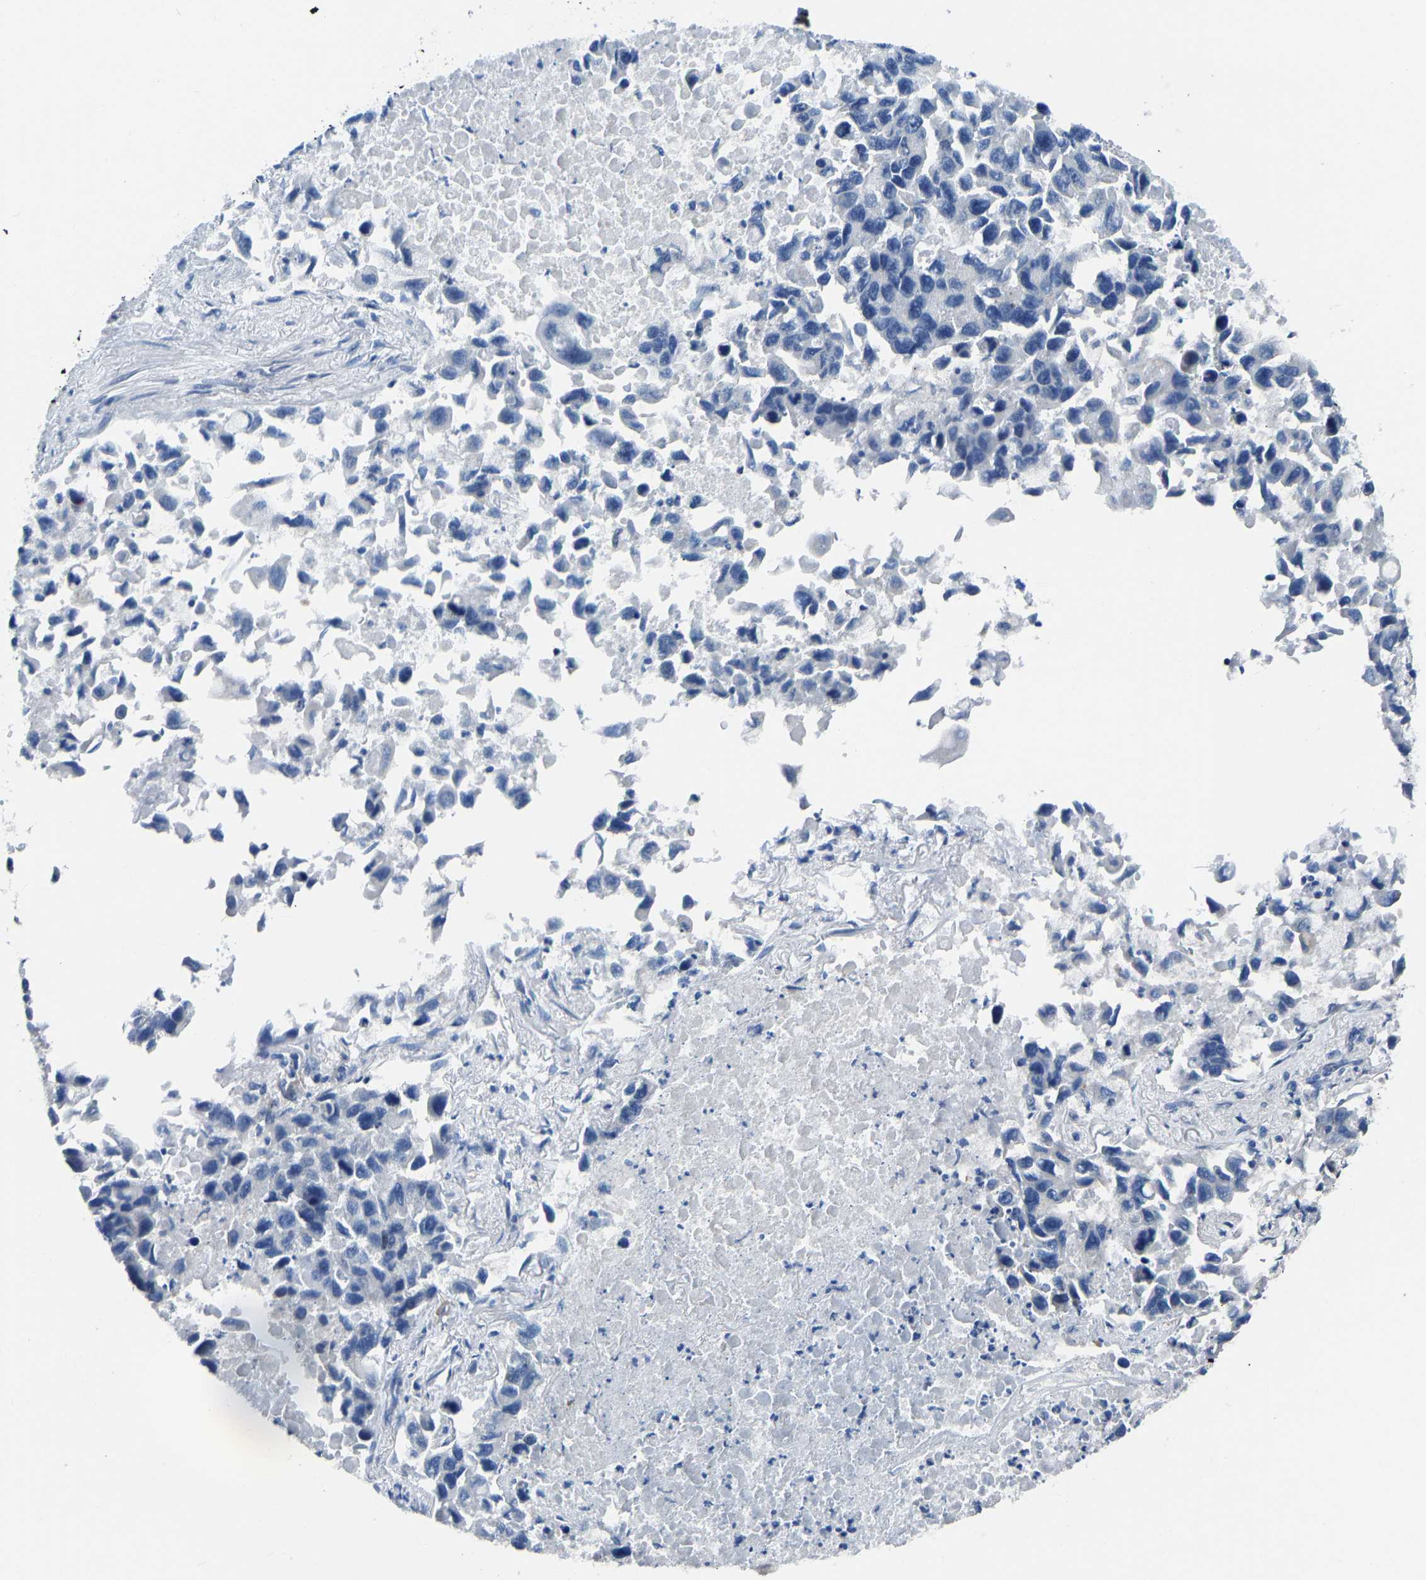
{"staining": {"intensity": "negative", "quantity": "none", "location": "none"}, "tissue": "lung cancer", "cell_type": "Tumor cells", "image_type": "cancer", "snomed": [{"axis": "morphology", "description": "Adenocarcinoma, NOS"}, {"axis": "topography", "description": "Lung"}], "caption": "The IHC image has no significant staining in tumor cells of adenocarcinoma (lung) tissue. Brightfield microscopy of IHC stained with DAB (3,3'-diaminobenzidine) (brown) and hematoxylin (blue), captured at high magnification.", "gene": "EGR1", "patient": {"sex": "male", "age": 64}}